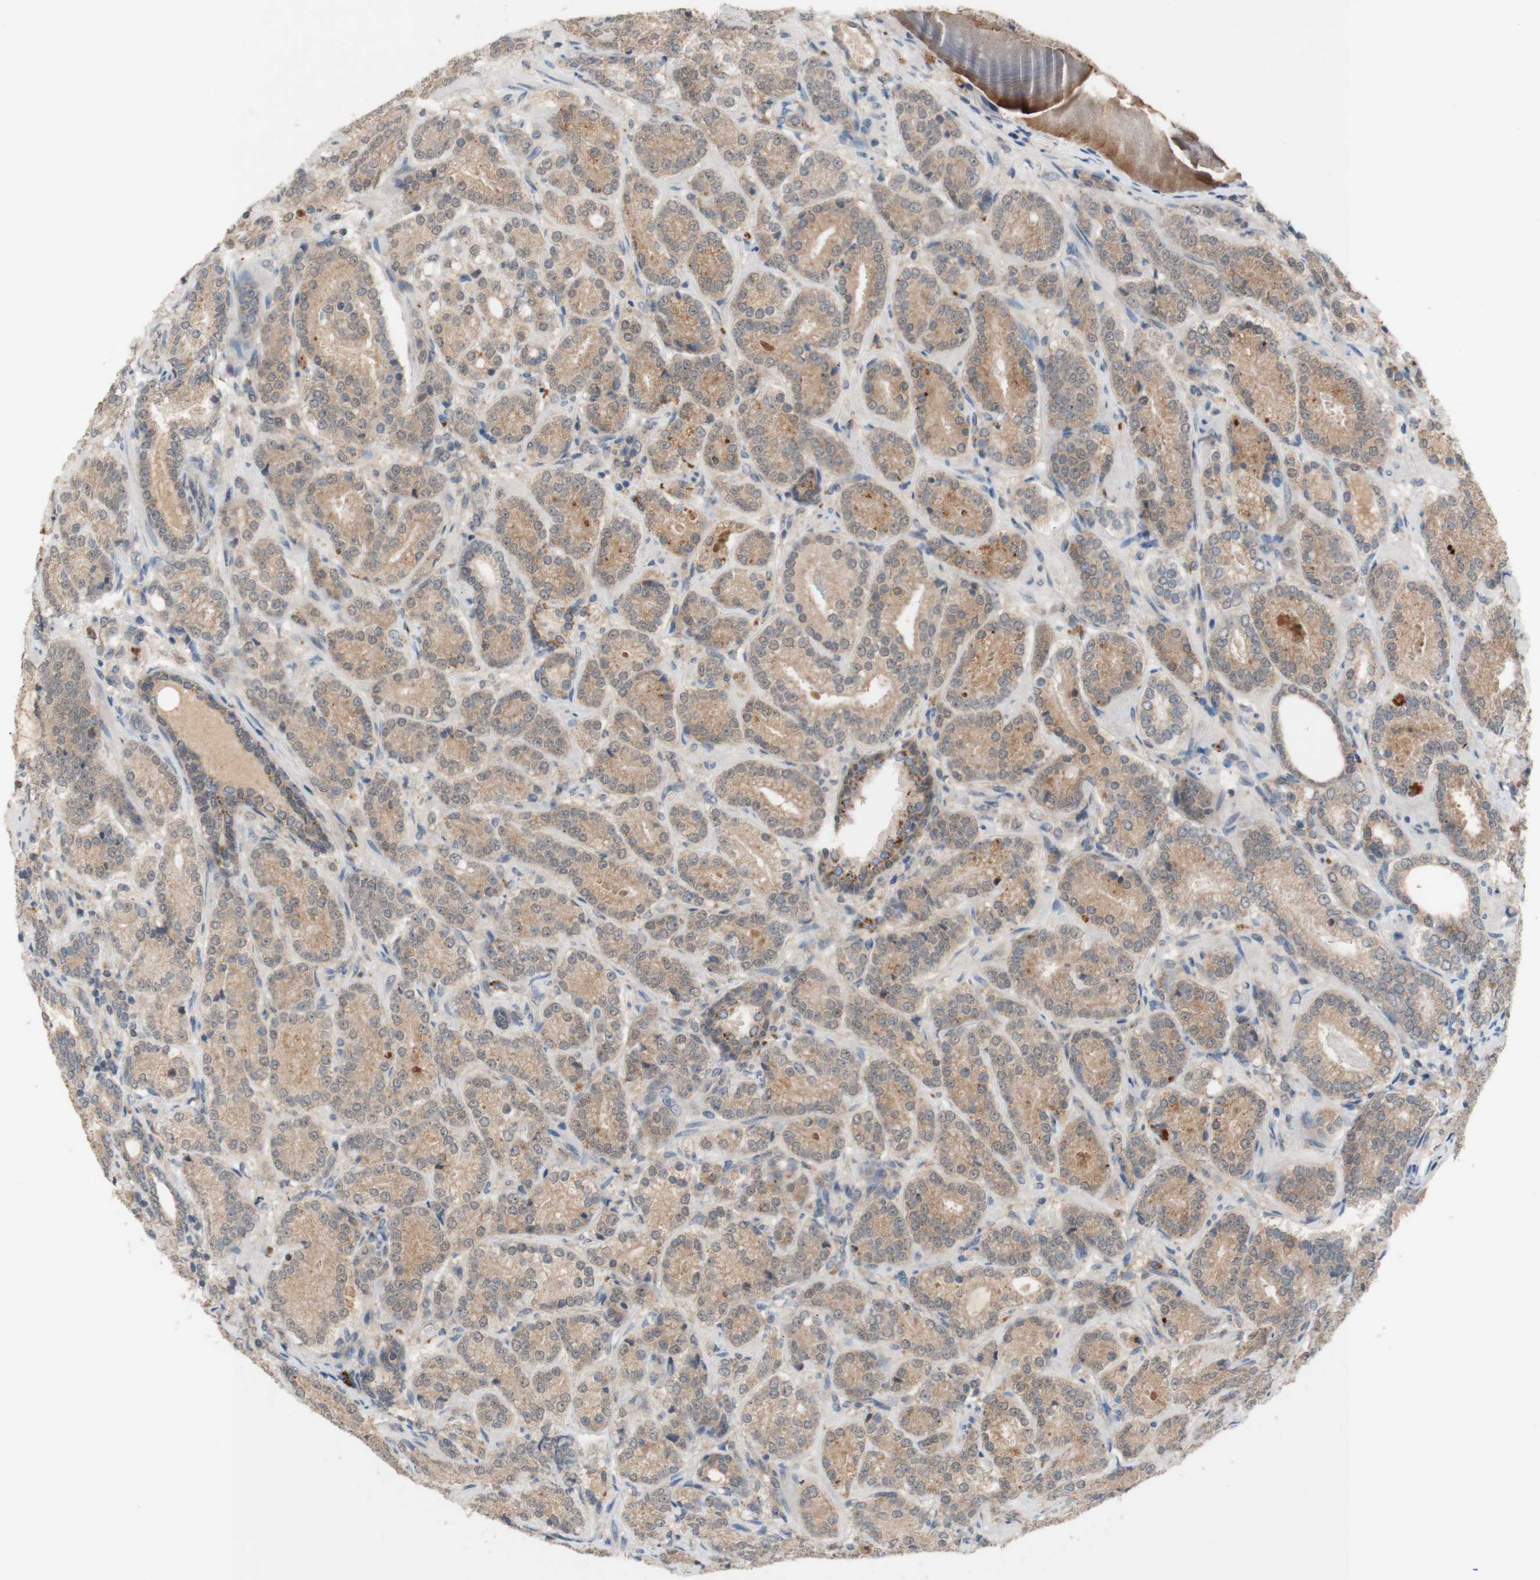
{"staining": {"intensity": "moderate", "quantity": ">75%", "location": "cytoplasmic/membranous"}, "tissue": "prostate cancer", "cell_type": "Tumor cells", "image_type": "cancer", "snomed": [{"axis": "morphology", "description": "Adenocarcinoma, High grade"}, {"axis": "topography", "description": "Prostate"}], "caption": "Immunohistochemistry of human adenocarcinoma (high-grade) (prostate) displays medium levels of moderate cytoplasmic/membranous expression in about >75% of tumor cells.", "gene": "PEX2", "patient": {"sex": "male", "age": 61}}